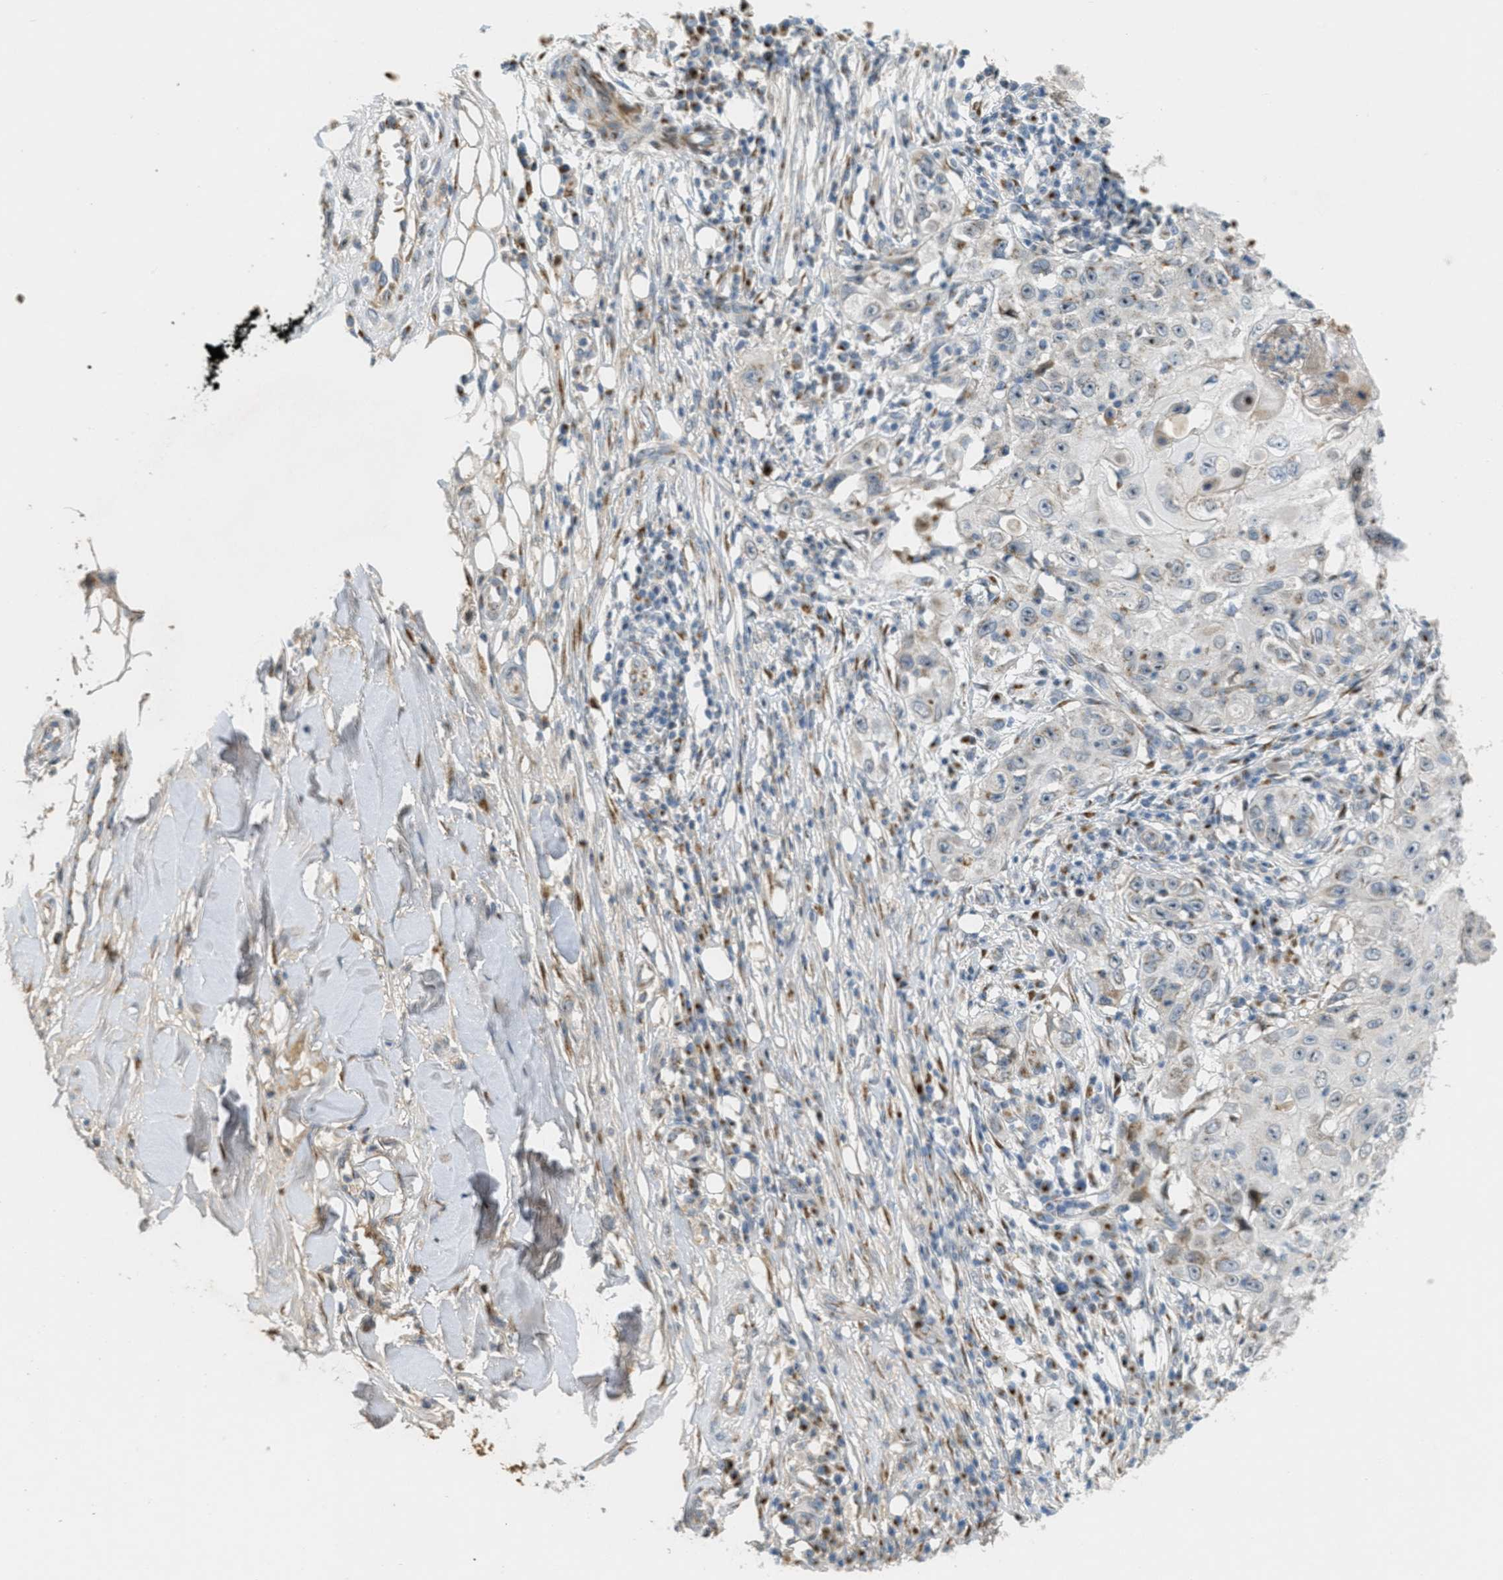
{"staining": {"intensity": "negative", "quantity": "none", "location": "none"}, "tissue": "skin cancer", "cell_type": "Tumor cells", "image_type": "cancer", "snomed": [{"axis": "morphology", "description": "Squamous cell carcinoma, NOS"}, {"axis": "topography", "description": "Skin"}], "caption": "DAB immunohistochemical staining of skin cancer reveals no significant staining in tumor cells.", "gene": "ZFPL1", "patient": {"sex": "male", "age": 86}}